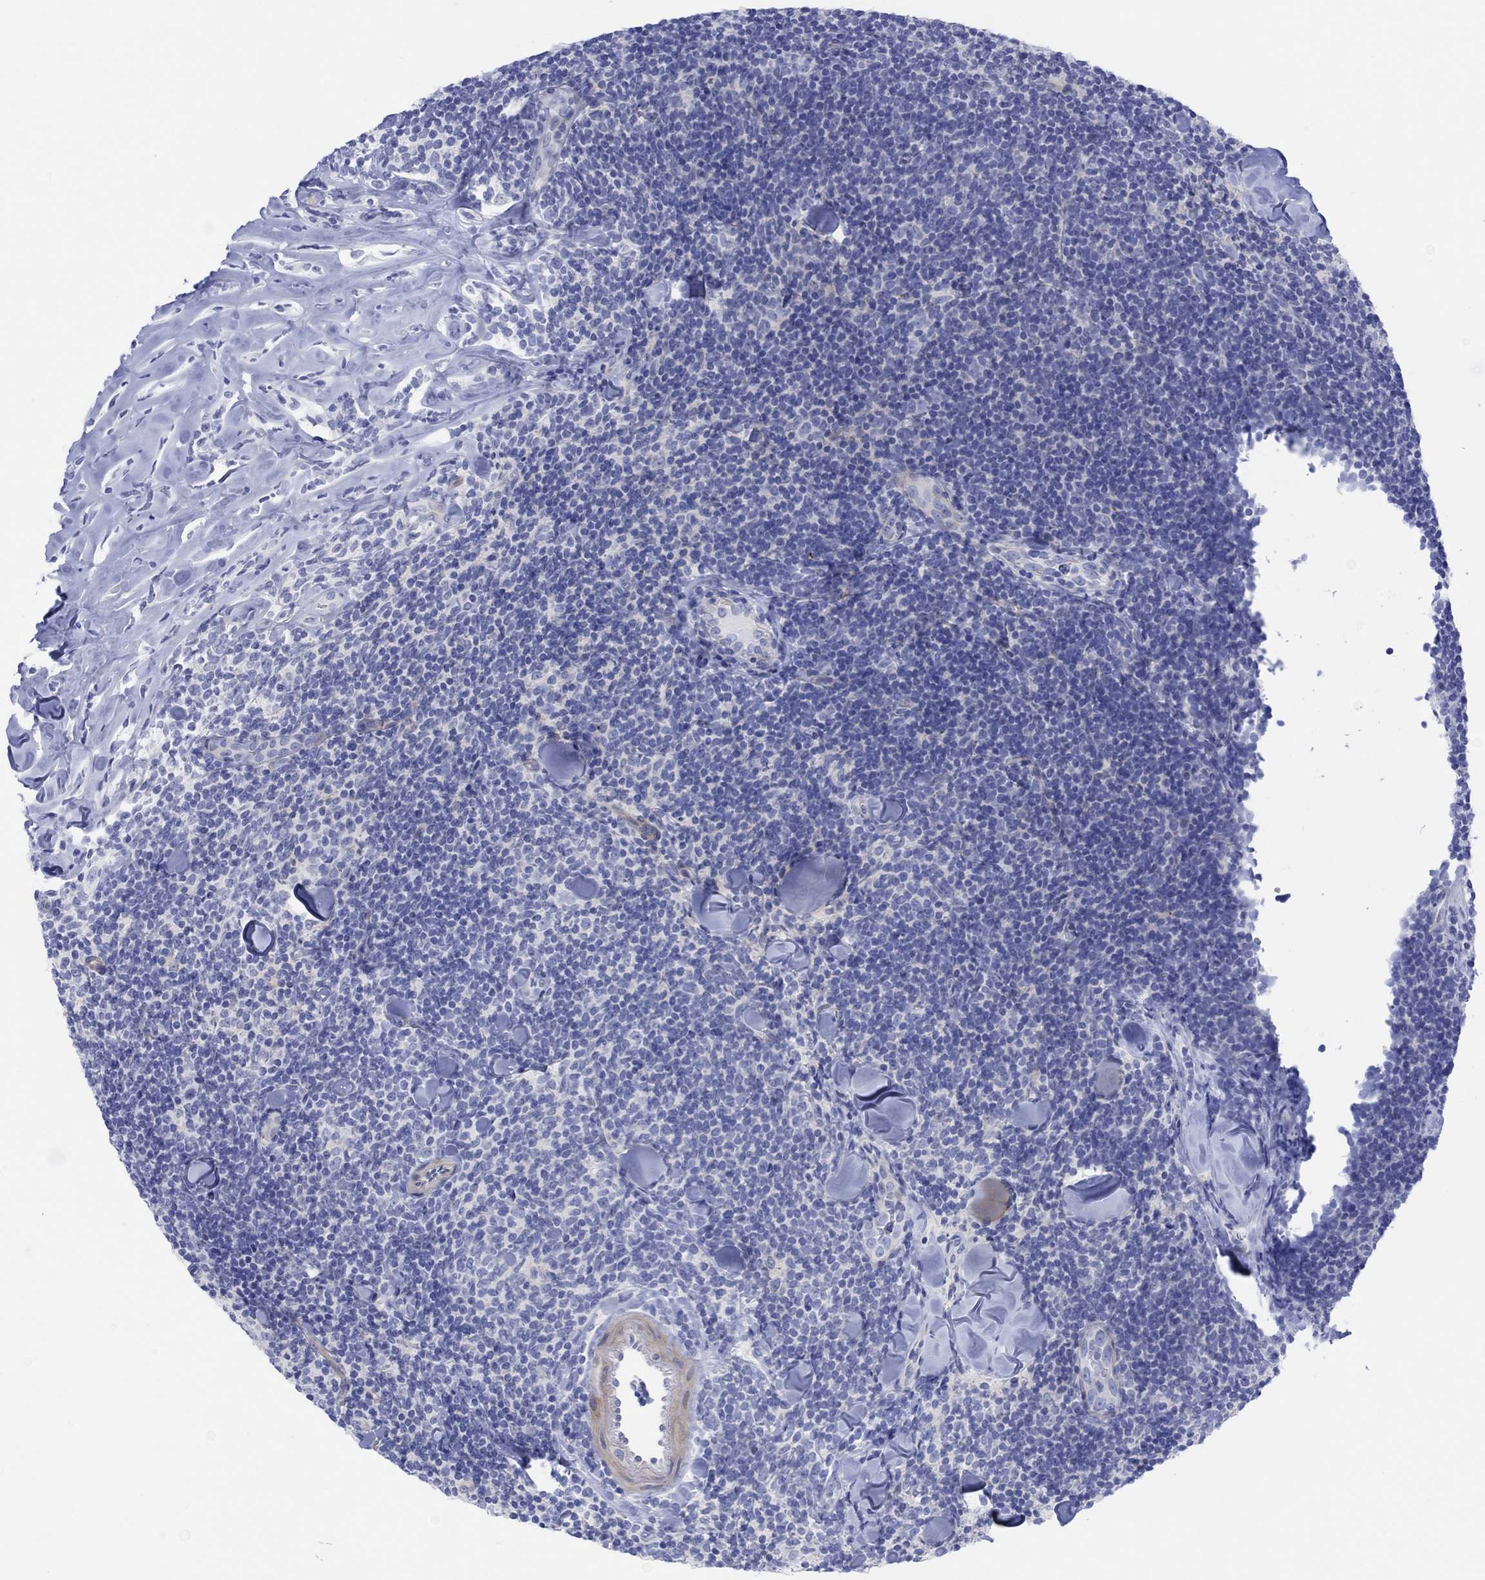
{"staining": {"intensity": "negative", "quantity": "none", "location": "none"}, "tissue": "lymphoma", "cell_type": "Tumor cells", "image_type": "cancer", "snomed": [{"axis": "morphology", "description": "Malignant lymphoma, non-Hodgkin's type, Low grade"}, {"axis": "topography", "description": "Lymph node"}], "caption": "The micrograph displays no significant positivity in tumor cells of malignant lymphoma, non-Hodgkin's type (low-grade).", "gene": "TLDC2", "patient": {"sex": "female", "age": 56}}